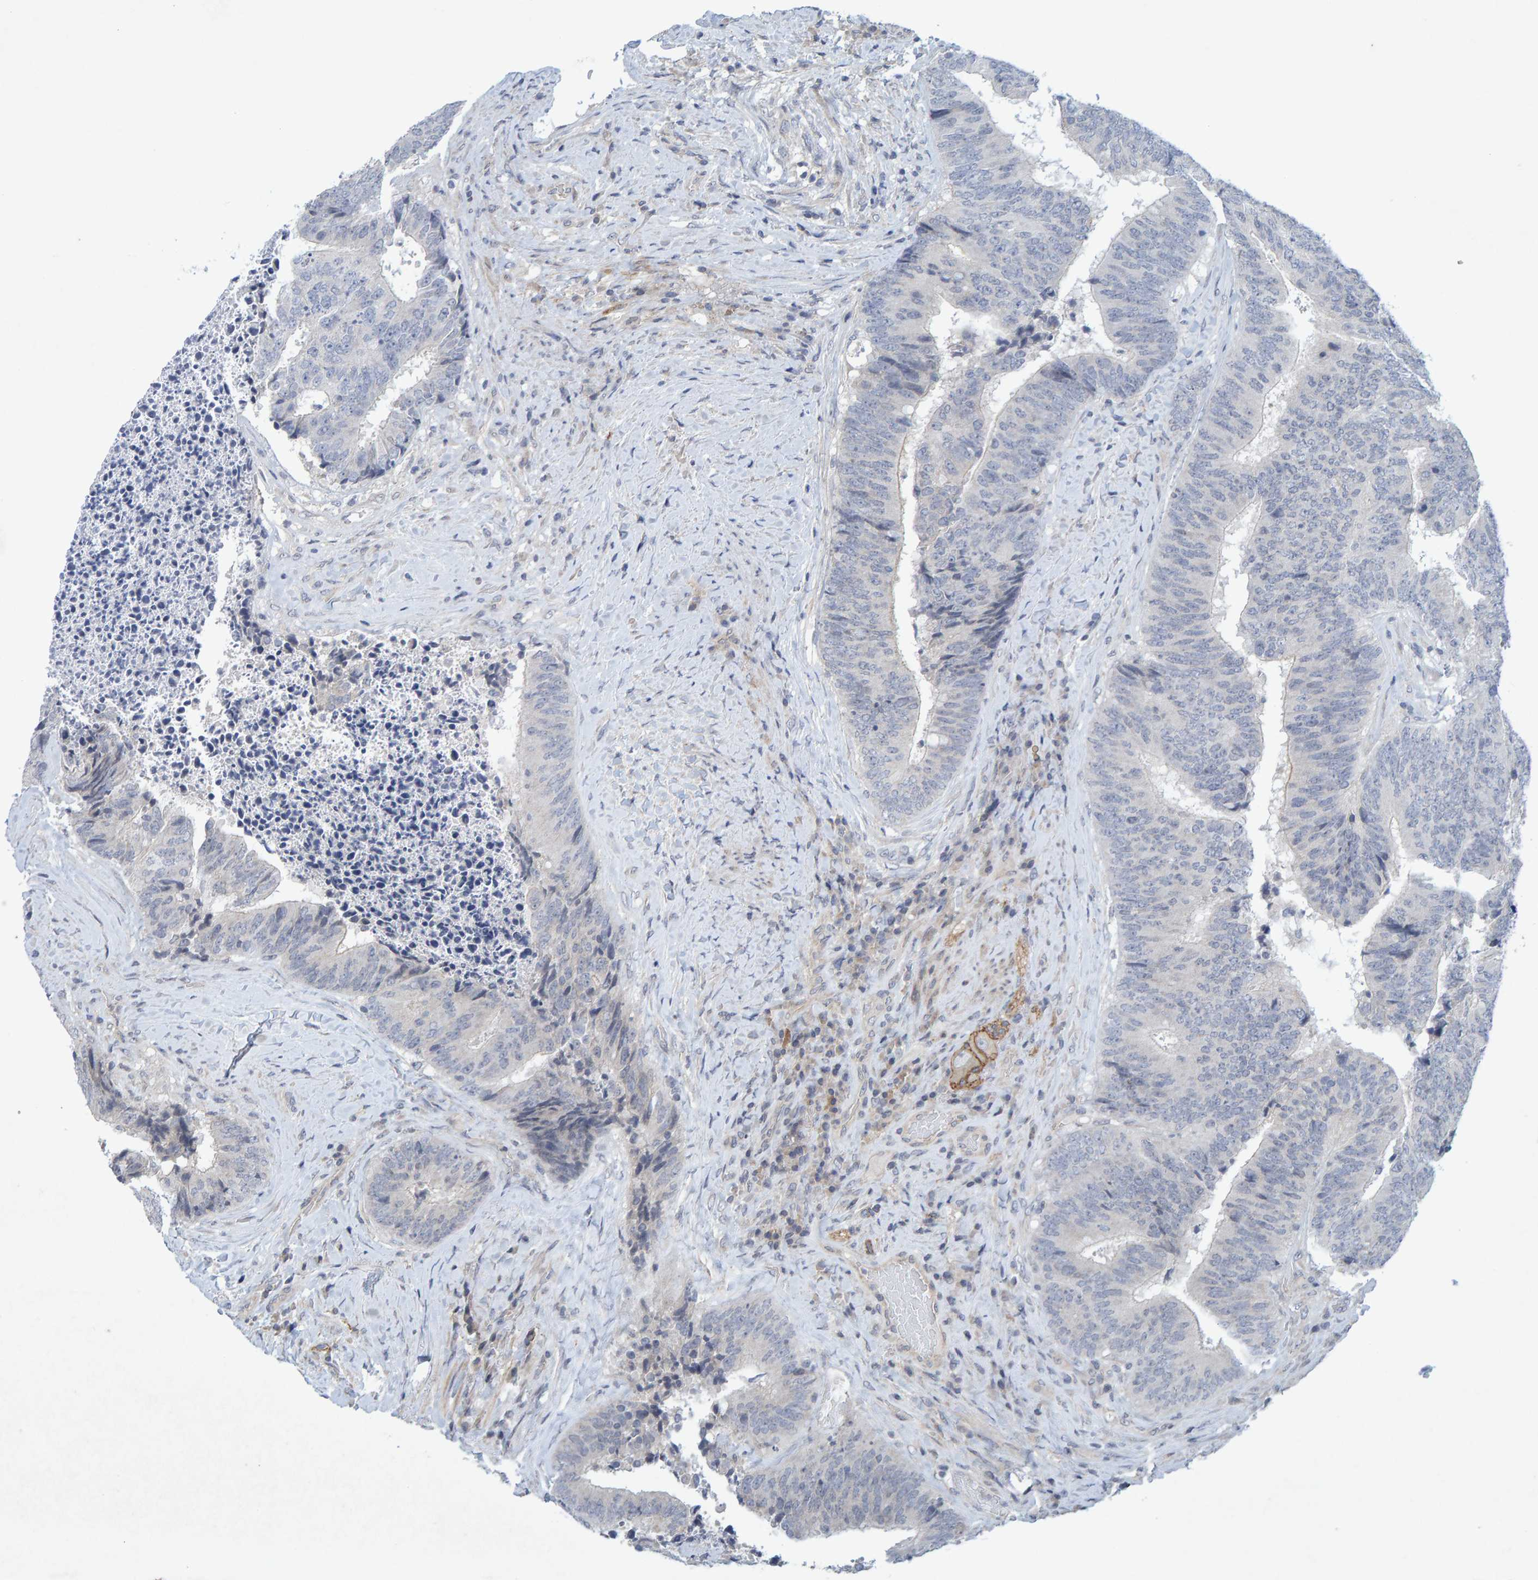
{"staining": {"intensity": "negative", "quantity": "none", "location": "none"}, "tissue": "colorectal cancer", "cell_type": "Tumor cells", "image_type": "cancer", "snomed": [{"axis": "morphology", "description": "Adenocarcinoma, NOS"}, {"axis": "topography", "description": "Rectum"}], "caption": "Immunohistochemistry image of neoplastic tissue: human adenocarcinoma (colorectal) stained with DAB reveals no significant protein expression in tumor cells.", "gene": "CDH2", "patient": {"sex": "male", "age": 72}}